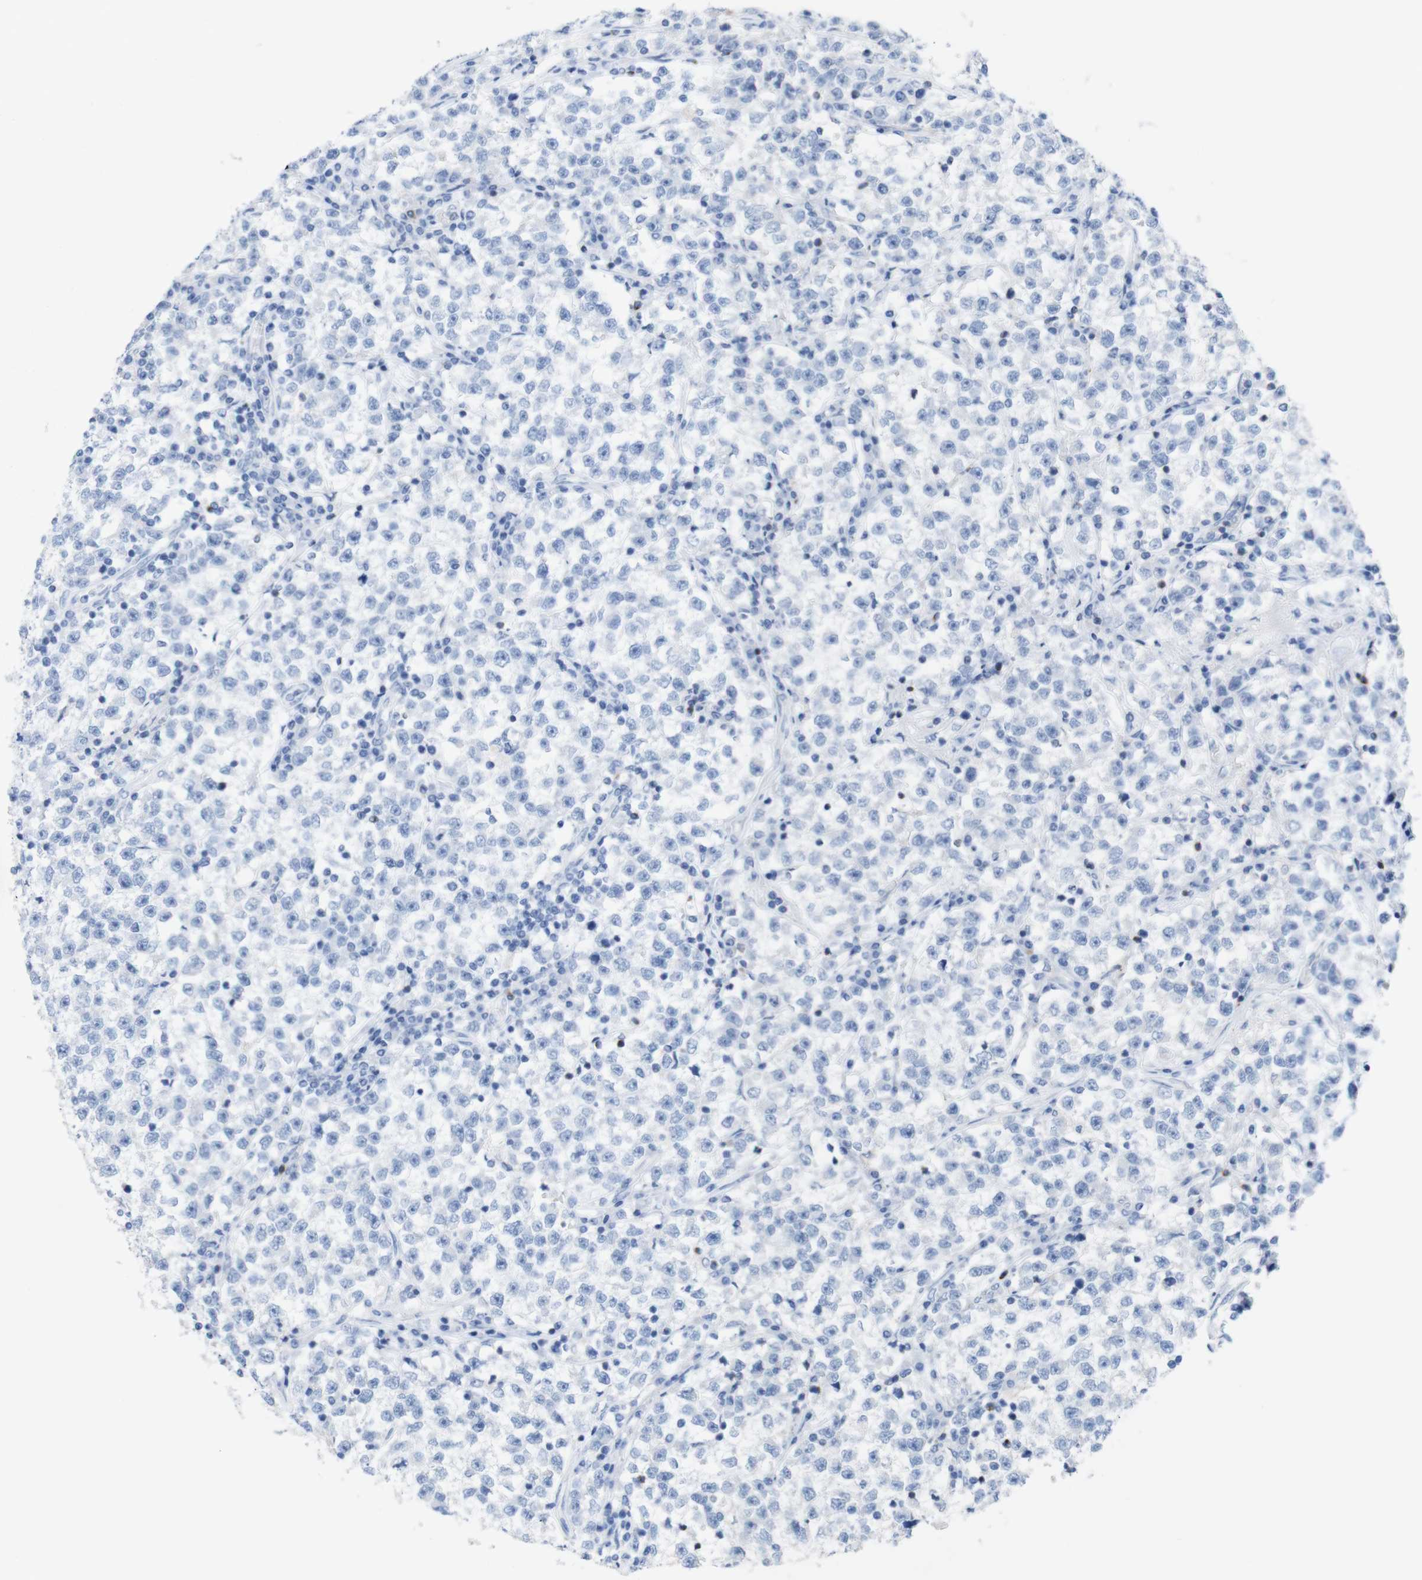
{"staining": {"intensity": "negative", "quantity": "none", "location": "none"}, "tissue": "testis cancer", "cell_type": "Tumor cells", "image_type": "cancer", "snomed": [{"axis": "morphology", "description": "Seminoma, NOS"}, {"axis": "topography", "description": "Testis"}], "caption": "Testis seminoma stained for a protein using immunohistochemistry (IHC) displays no staining tumor cells.", "gene": "LAG3", "patient": {"sex": "male", "age": 22}}